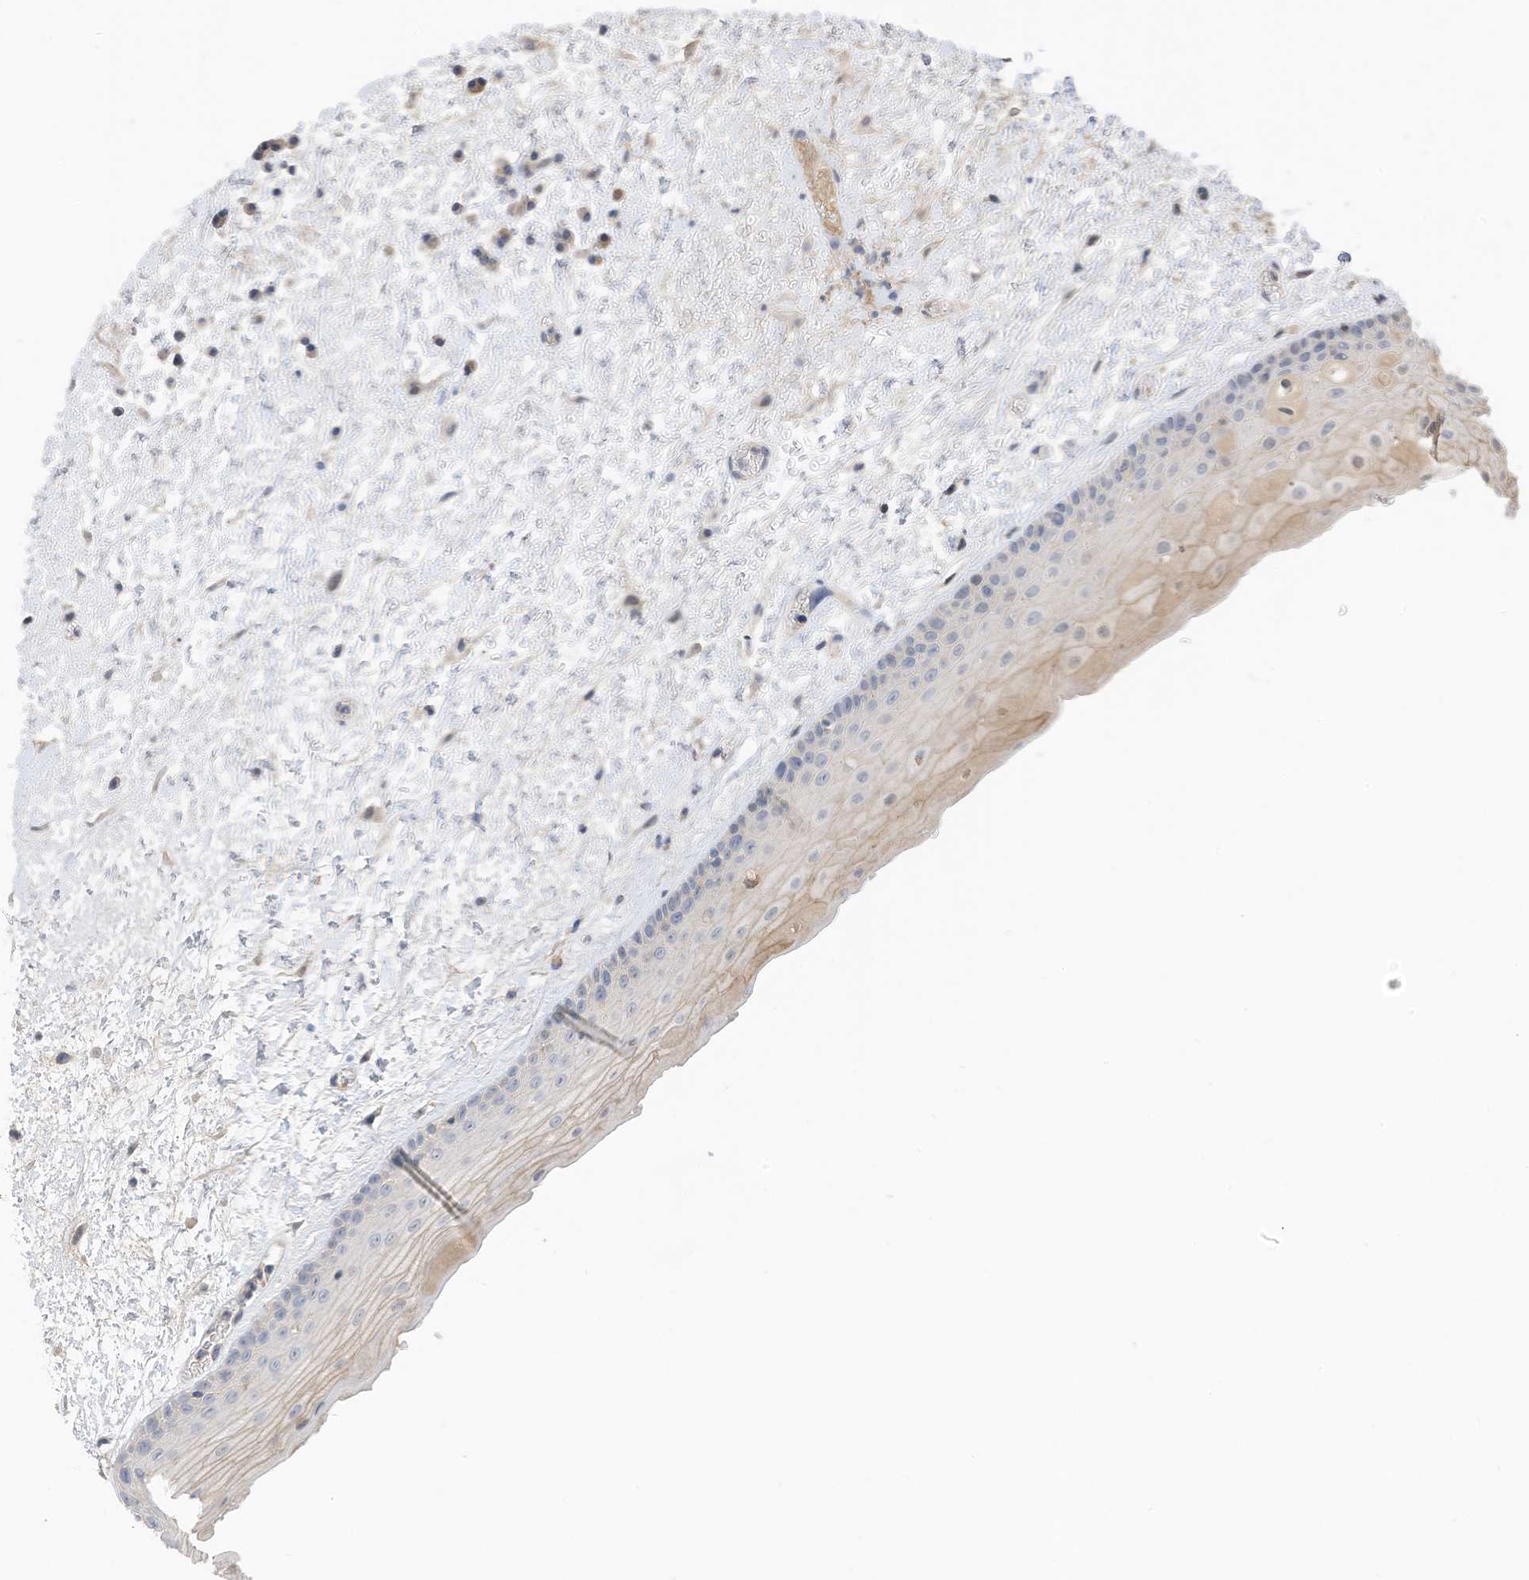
{"staining": {"intensity": "negative", "quantity": "none", "location": "none"}, "tissue": "oral mucosa", "cell_type": "Squamous epithelial cells", "image_type": "normal", "snomed": [{"axis": "morphology", "description": "Normal tissue, NOS"}, {"axis": "topography", "description": "Oral tissue"}], "caption": "An IHC image of benign oral mucosa is shown. There is no staining in squamous epithelial cells of oral mucosa.", "gene": "SLFN14", "patient": {"sex": "female", "age": 76}}